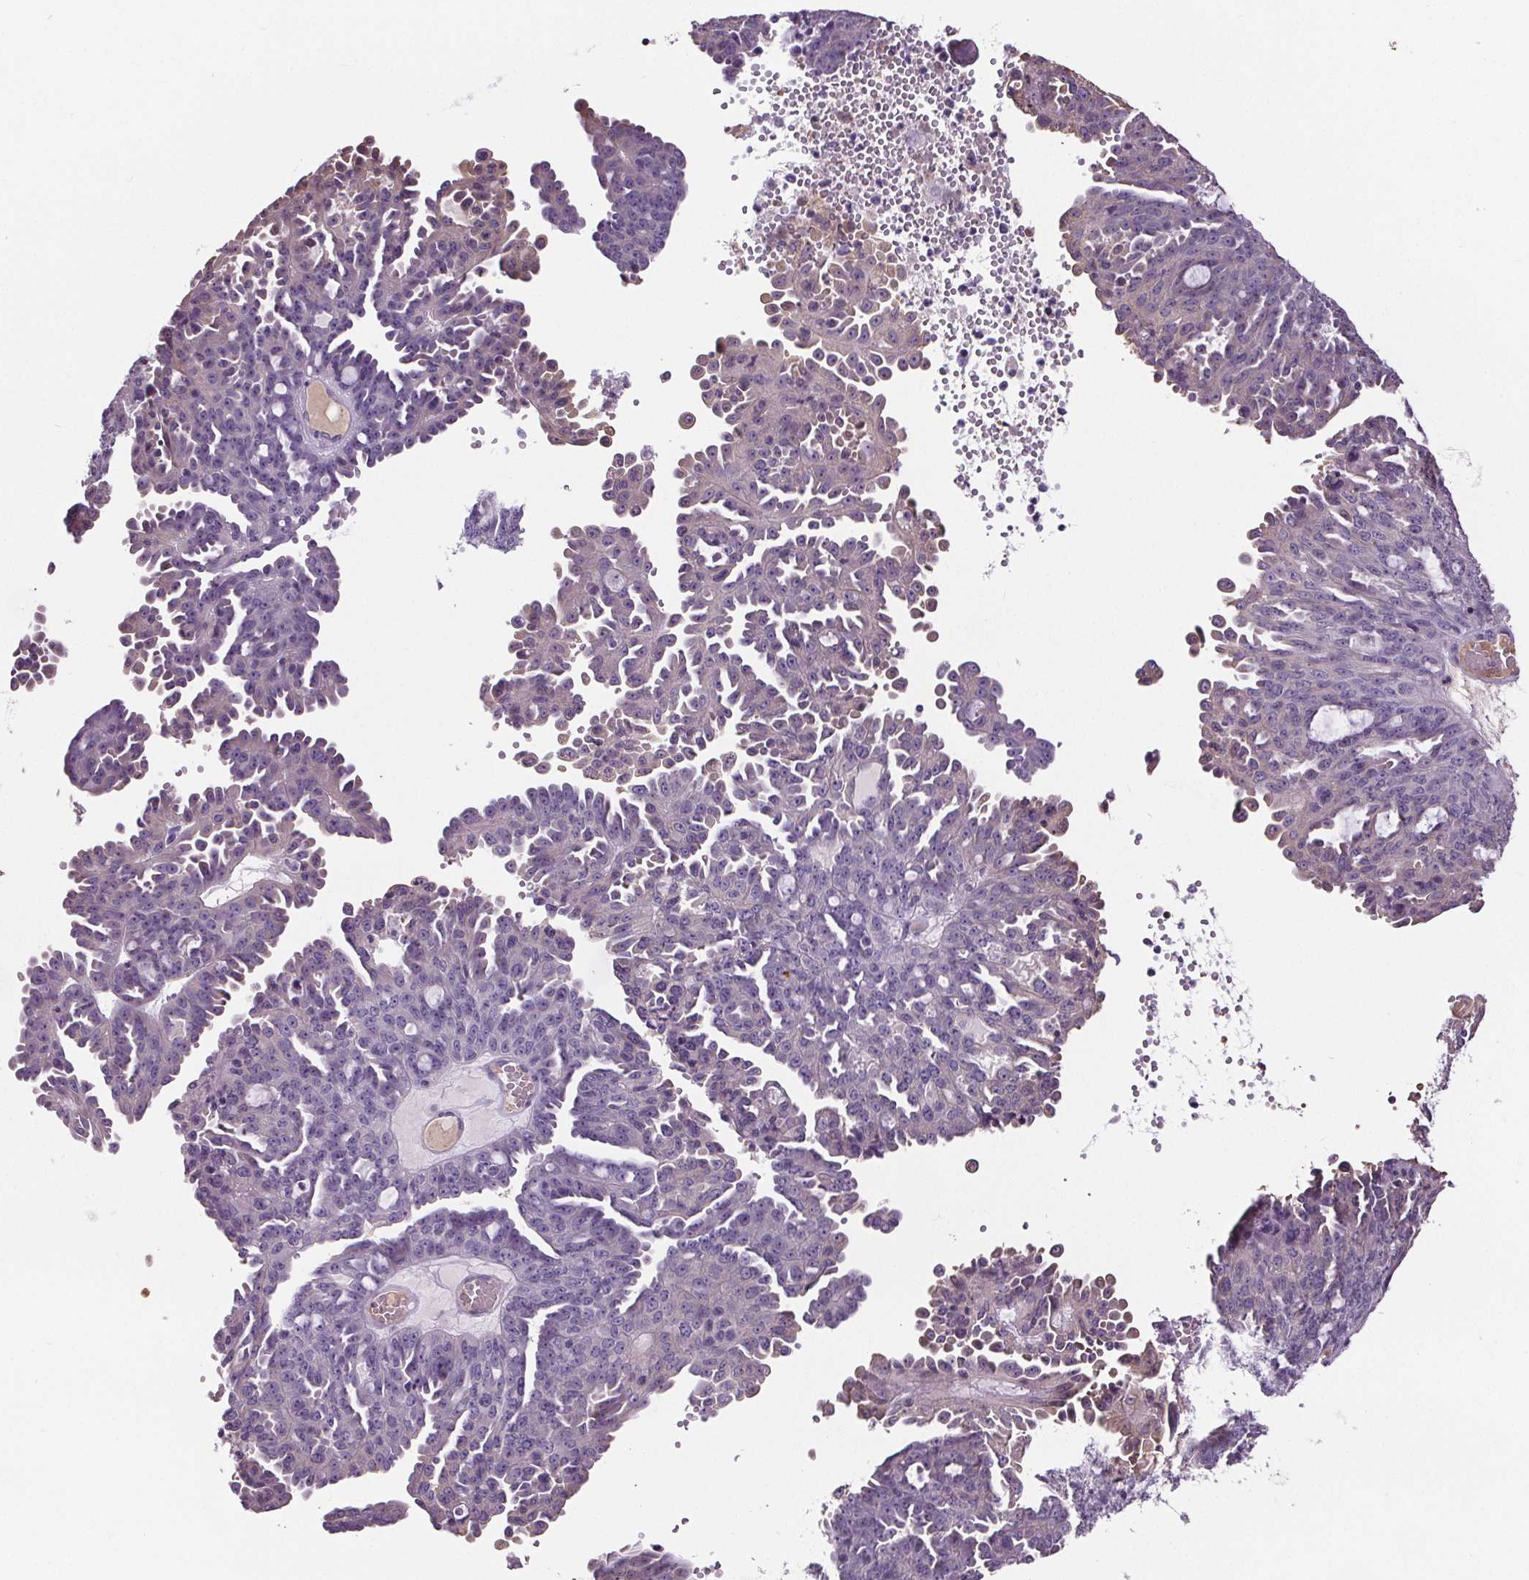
{"staining": {"intensity": "negative", "quantity": "none", "location": "none"}, "tissue": "ovarian cancer", "cell_type": "Tumor cells", "image_type": "cancer", "snomed": [{"axis": "morphology", "description": "Cystadenocarcinoma, serous, NOS"}, {"axis": "topography", "description": "Ovary"}], "caption": "This is an immunohistochemistry micrograph of serous cystadenocarcinoma (ovarian). There is no staining in tumor cells.", "gene": "CD5L", "patient": {"sex": "female", "age": 71}}